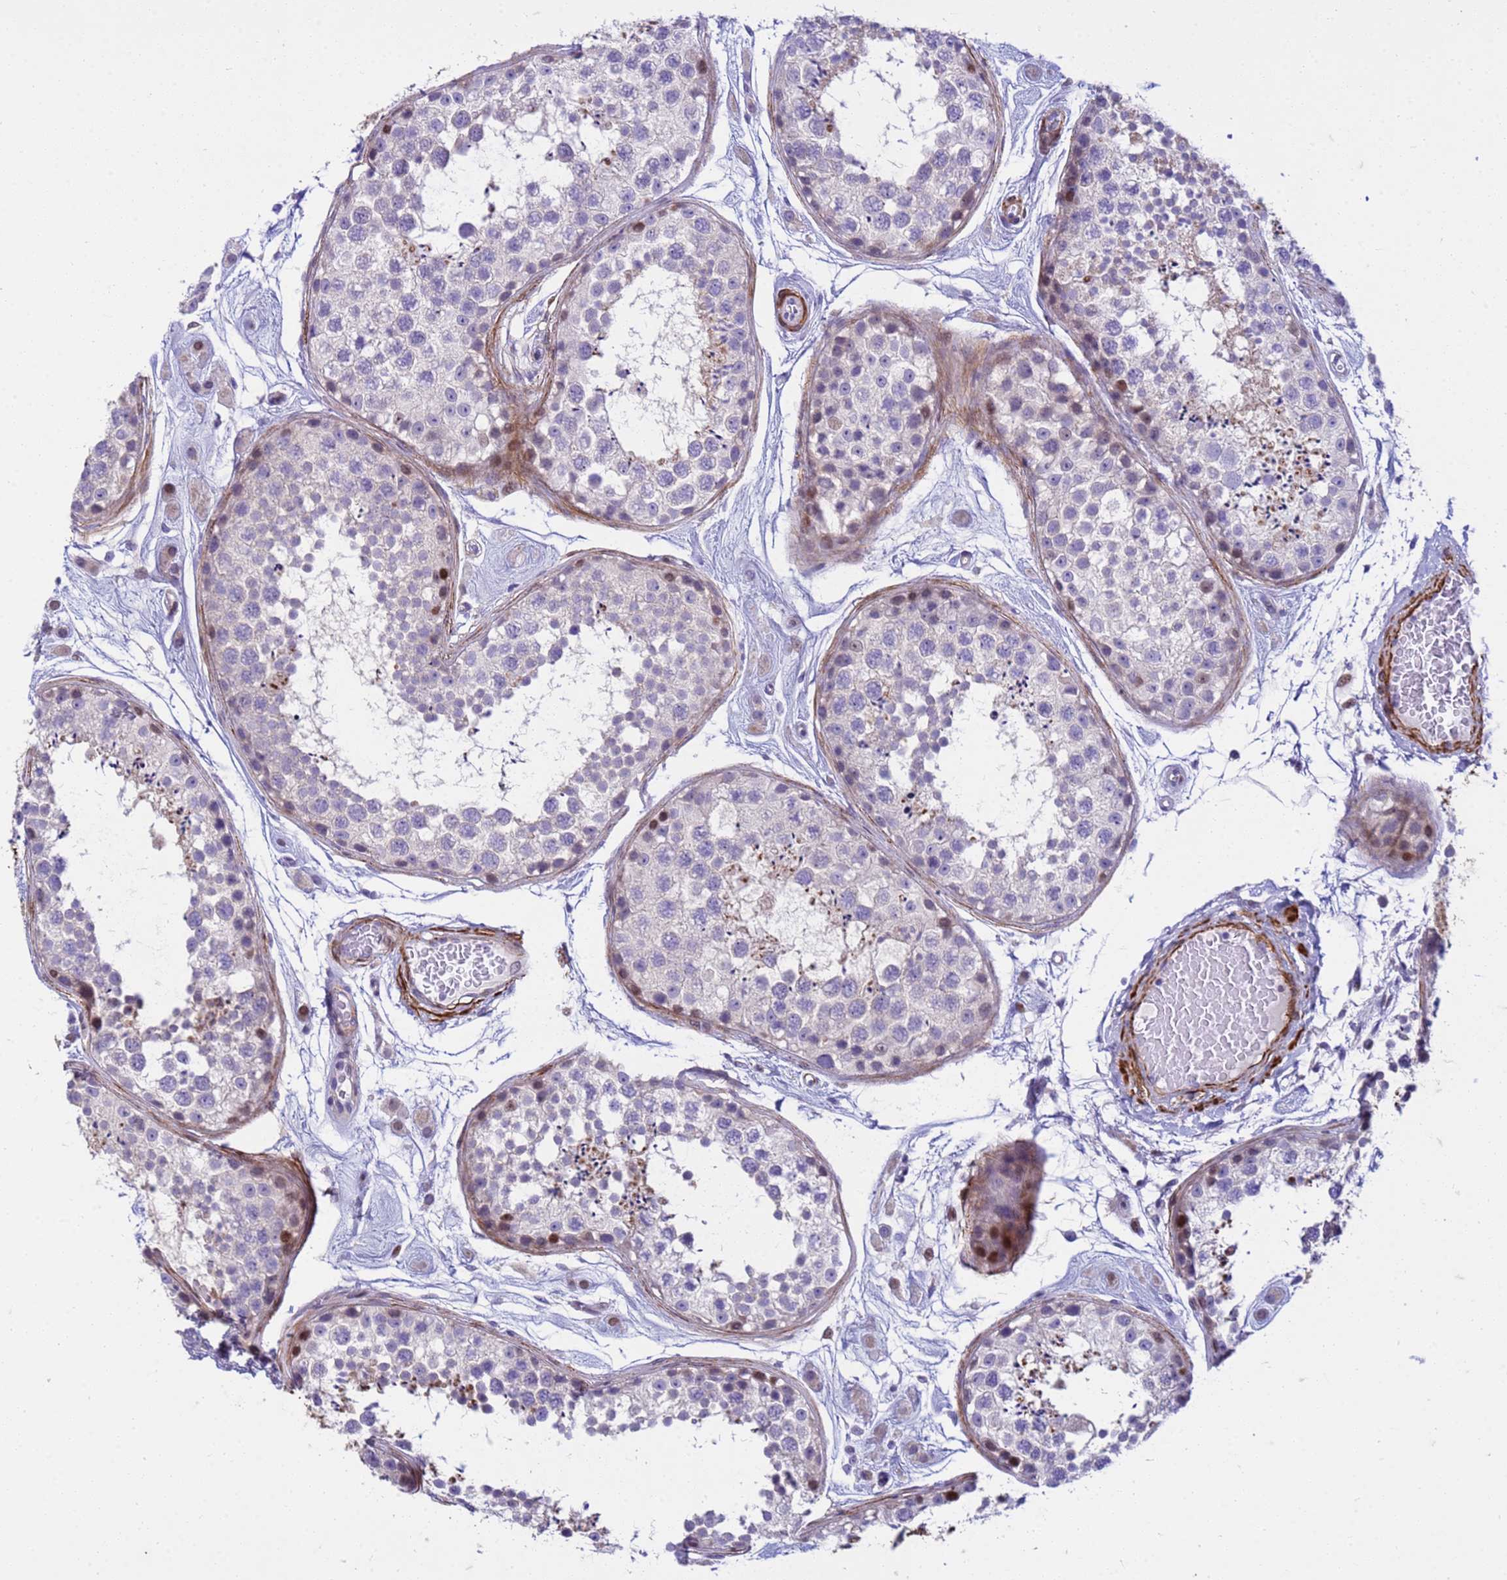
{"staining": {"intensity": "moderate", "quantity": "<25%", "location": "cytoplasmic/membranous,nuclear"}, "tissue": "testis", "cell_type": "Cells in seminiferous ducts", "image_type": "normal", "snomed": [{"axis": "morphology", "description": "Normal tissue, NOS"}, {"axis": "topography", "description": "Testis"}], "caption": "Approximately <25% of cells in seminiferous ducts in benign testis exhibit moderate cytoplasmic/membranous,nuclear protein staining as visualized by brown immunohistochemical staining.", "gene": "P2RX7", "patient": {"sex": "male", "age": 25}}